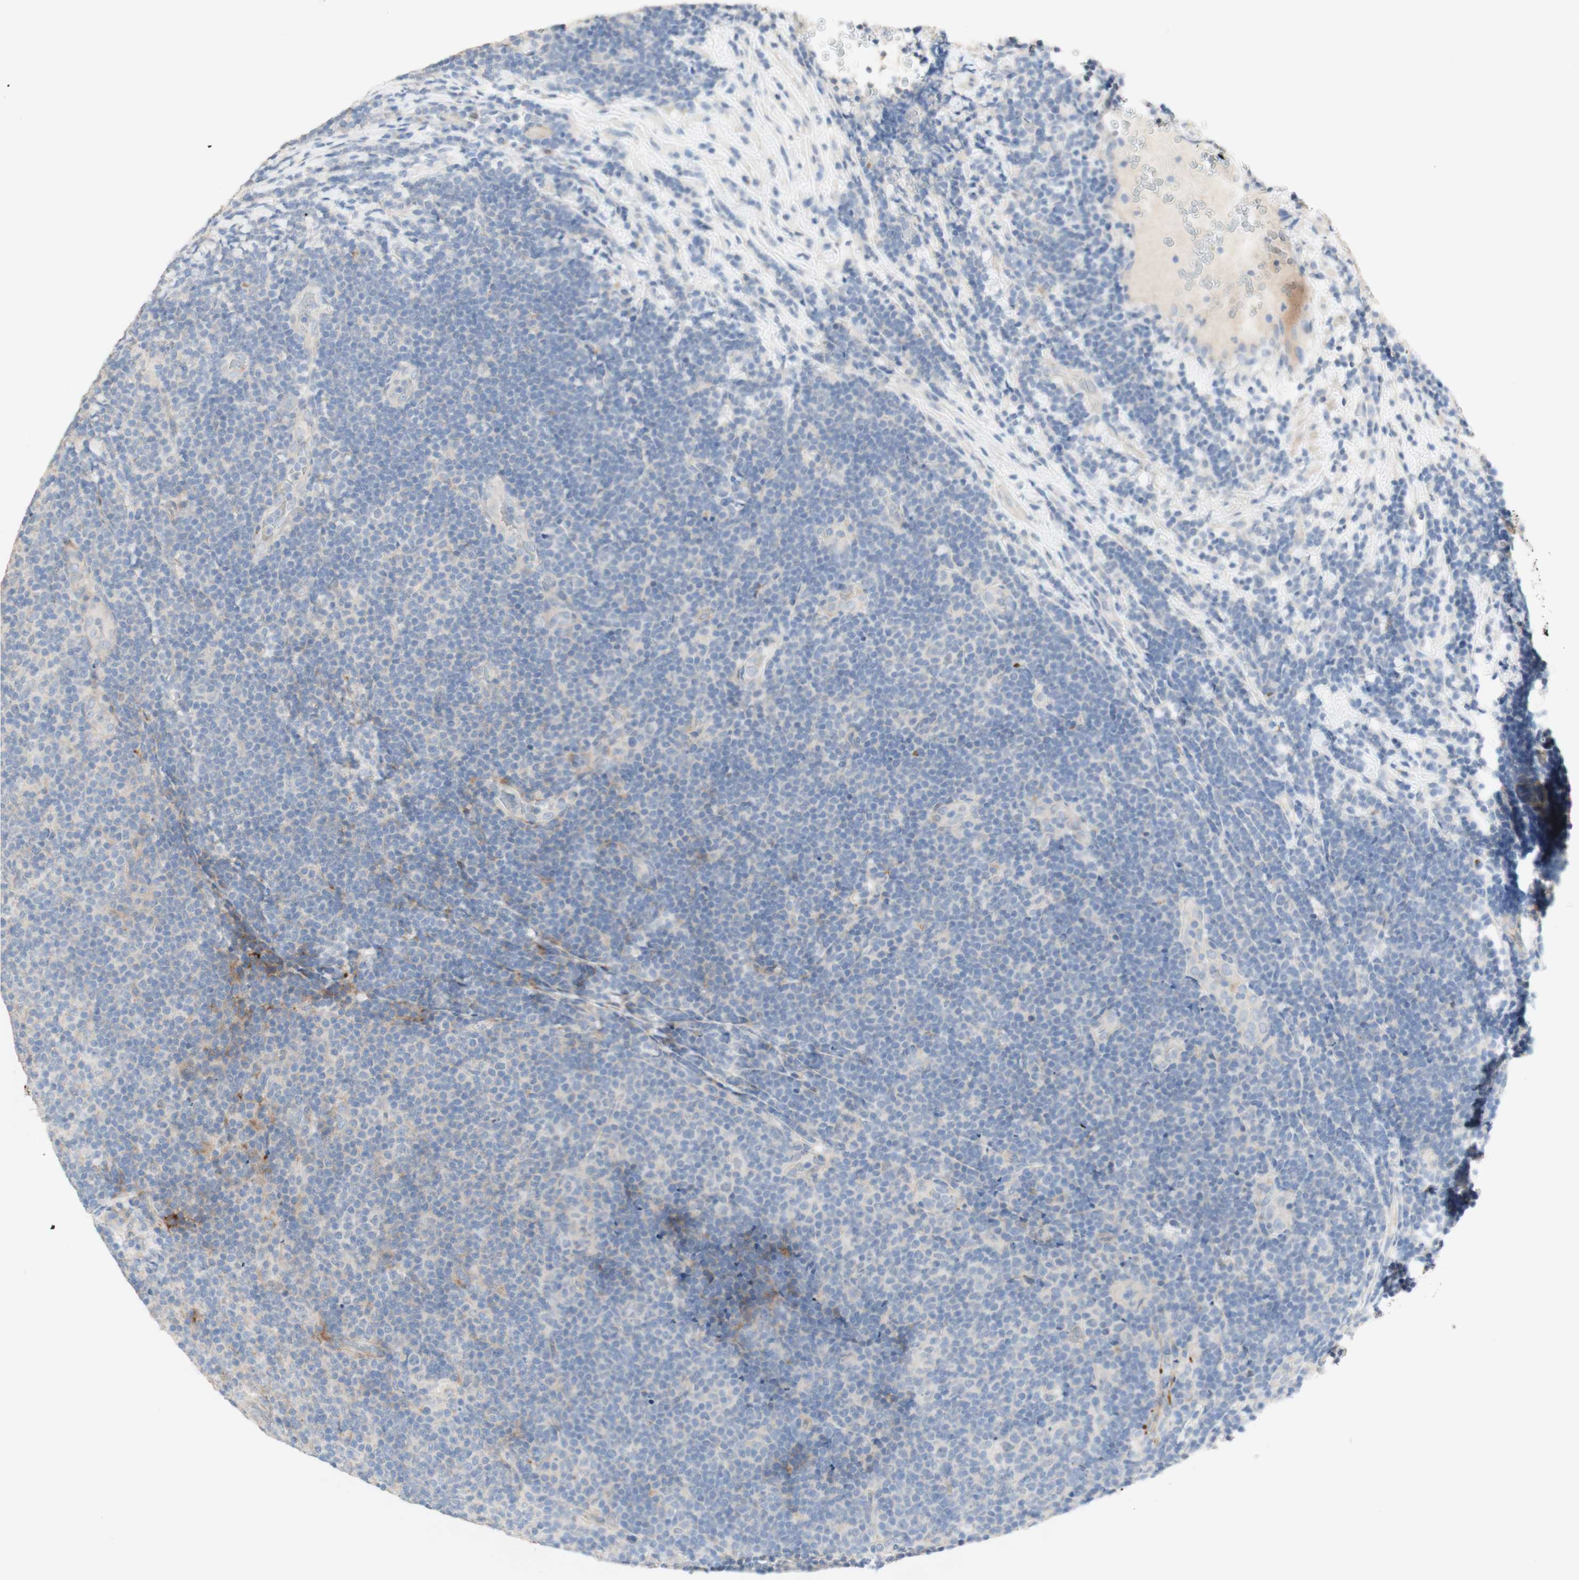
{"staining": {"intensity": "negative", "quantity": "none", "location": "none"}, "tissue": "lymphoma", "cell_type": "Tumor cells", "image_type": "cancer", "snomed": [{"axis": "morphology", "description": "Malignant lymphoma, non-Hodgkin's type, Low grade"}, {"axis": "topography", "description": "Lymph node"}], "caption": "High magnification brightfield microscopy of lymphoma stained with DAB (brown) and counterstained with hematoxylin (blue): tumor cells show no significant staining.", "gene": "MANEA", "patient": {"sex": "male", "age": 83}}